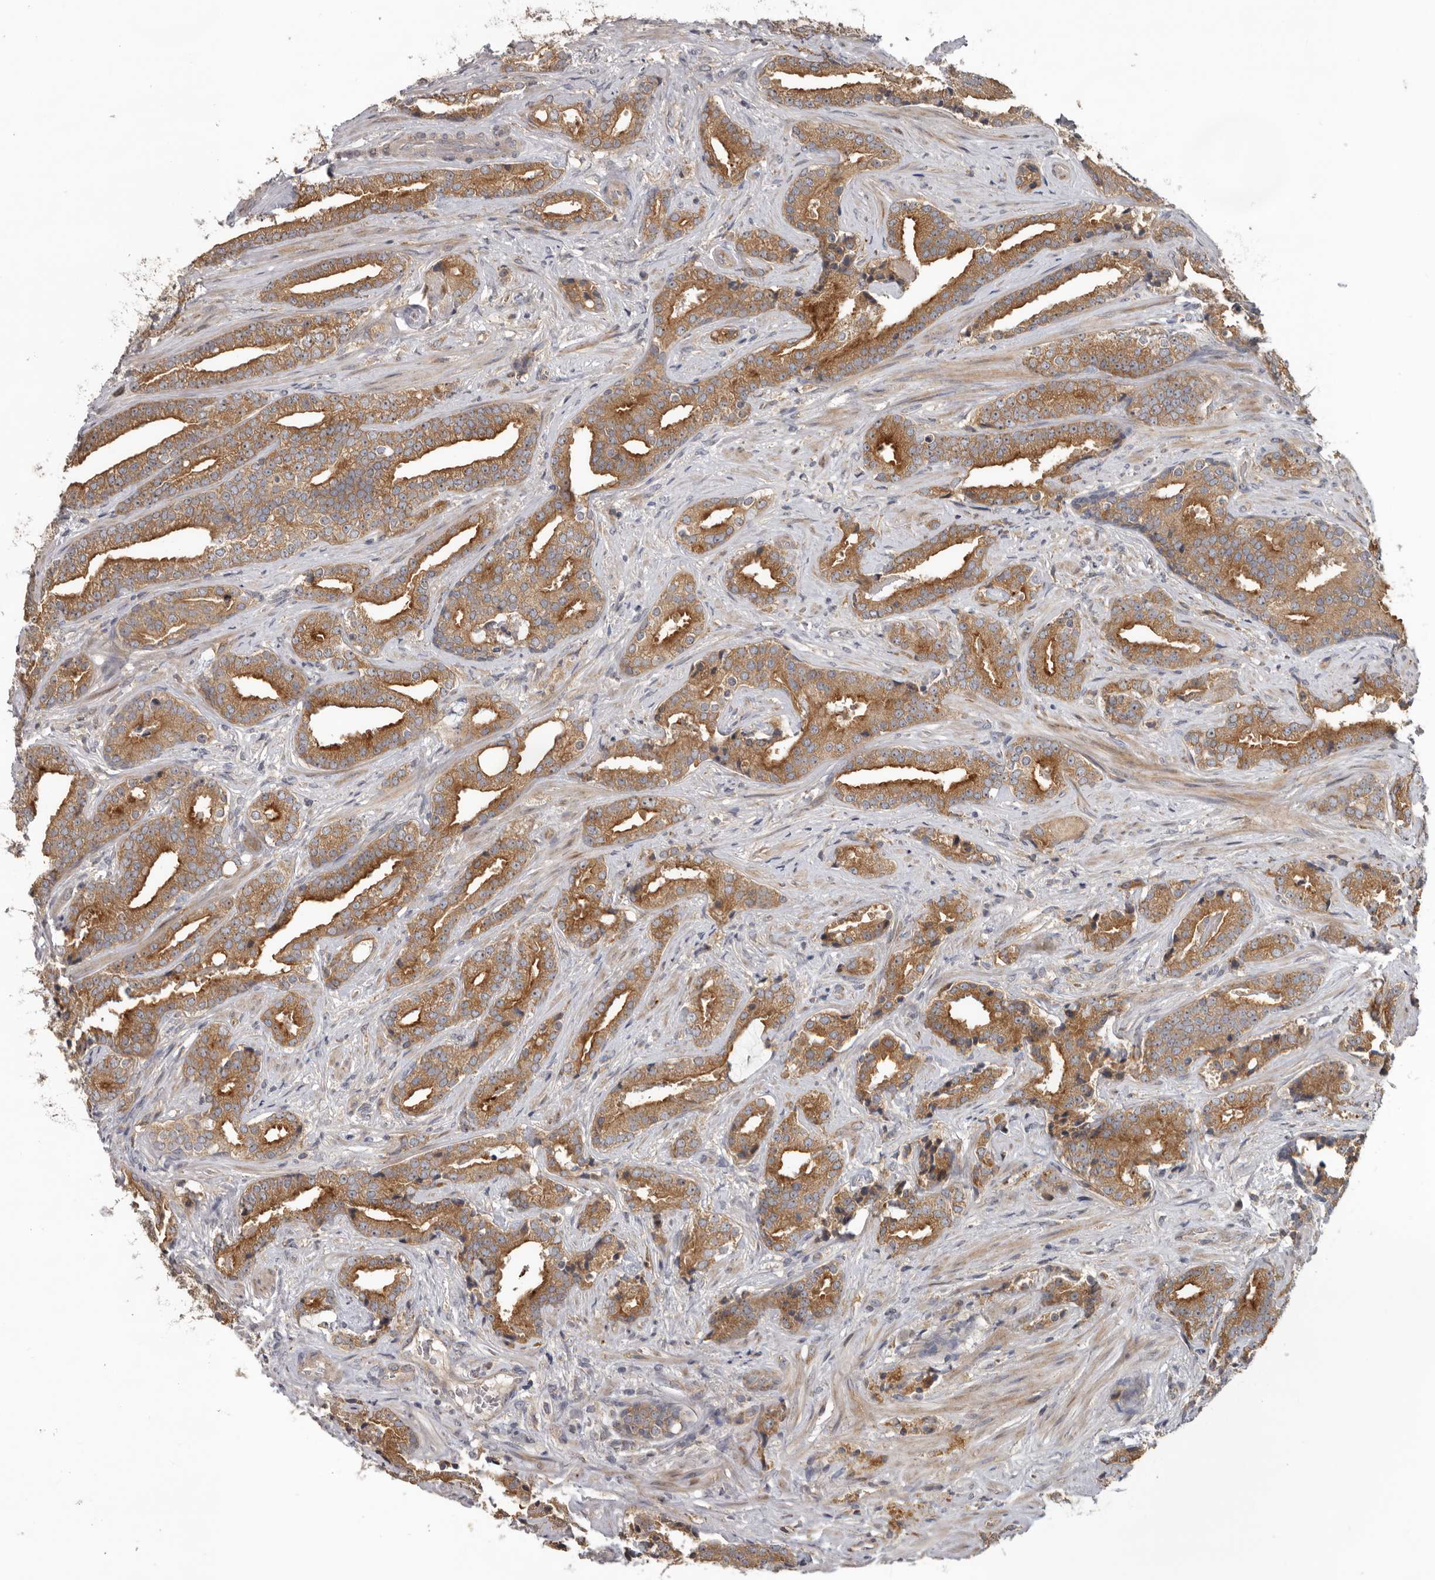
{"staining": {"intensity": "moderate", "quantity": ">75%", "location": "cytoplasmic/membranous"}, "tissue": "prostate cancer", "cell_type": "Tumor cells", "image_type": "cancer", "snomed": [{"axis": "morphology", "description": "Adenocarcinoma, Low grade"}, {"axis": "topography", "description": "Prostate"}], "caption": "Human prostate cancer stained with a protein marker exhibits moderate staining in tumor cells.", "gene": "HINT3", "patient": {"sex": "male", "age": 67}}